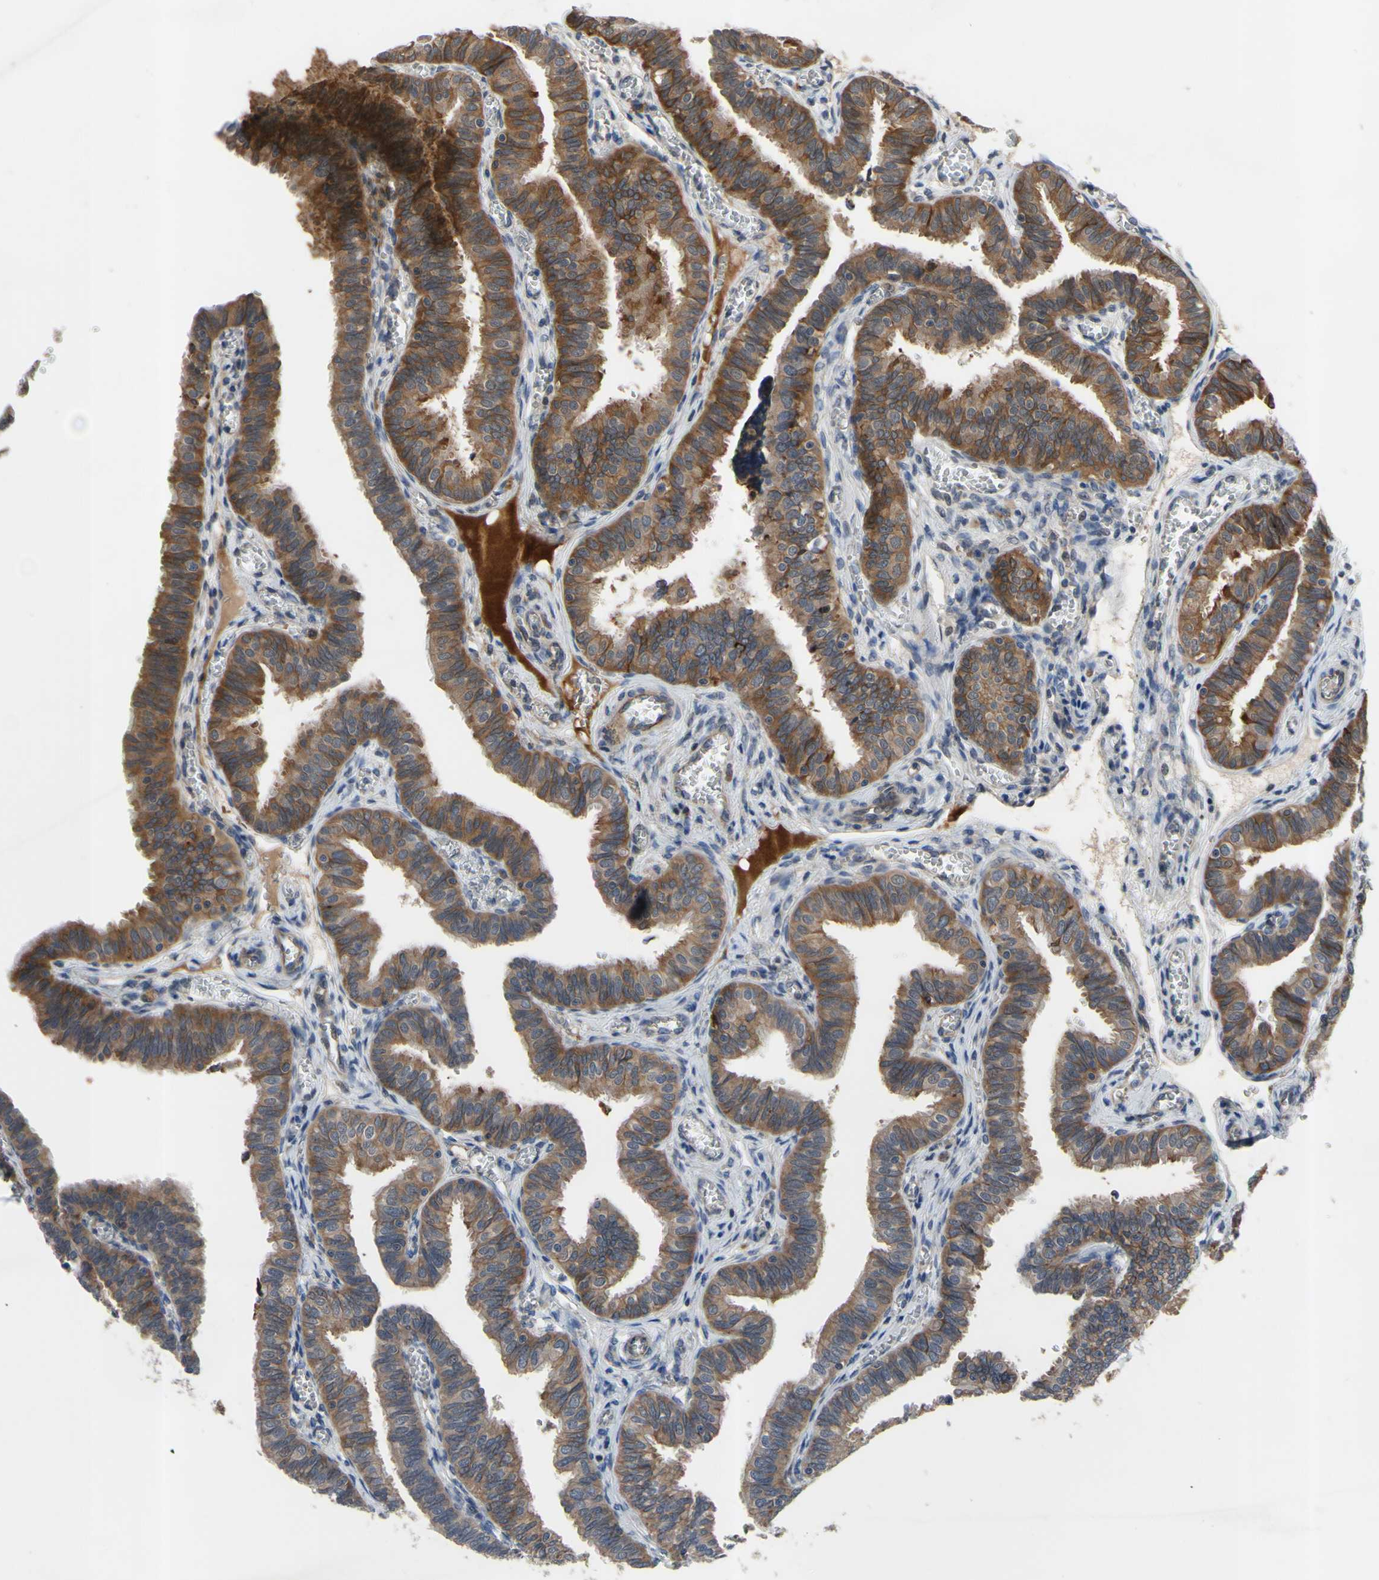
{"staining": {"intensity": "moderate", "quantity": ">75%", "location": "cytoplasmic/membranous"}, "tissue": "fallopian tube", "cell_type": "Glandular cells", "image_type": "normal", "snomed": [{"axis": "morphology", "description": "Normal tissue, NOS"}, {"axis": "topography", "description": "Fallopian tube"}], "caption": "Glandular cells exhibit moderate cytoplasmic/membranous positivity in about >75% of cells in benign fallopian tube.", "gene": "XIAP", "patient": {"sex": "female", "age": 46}}